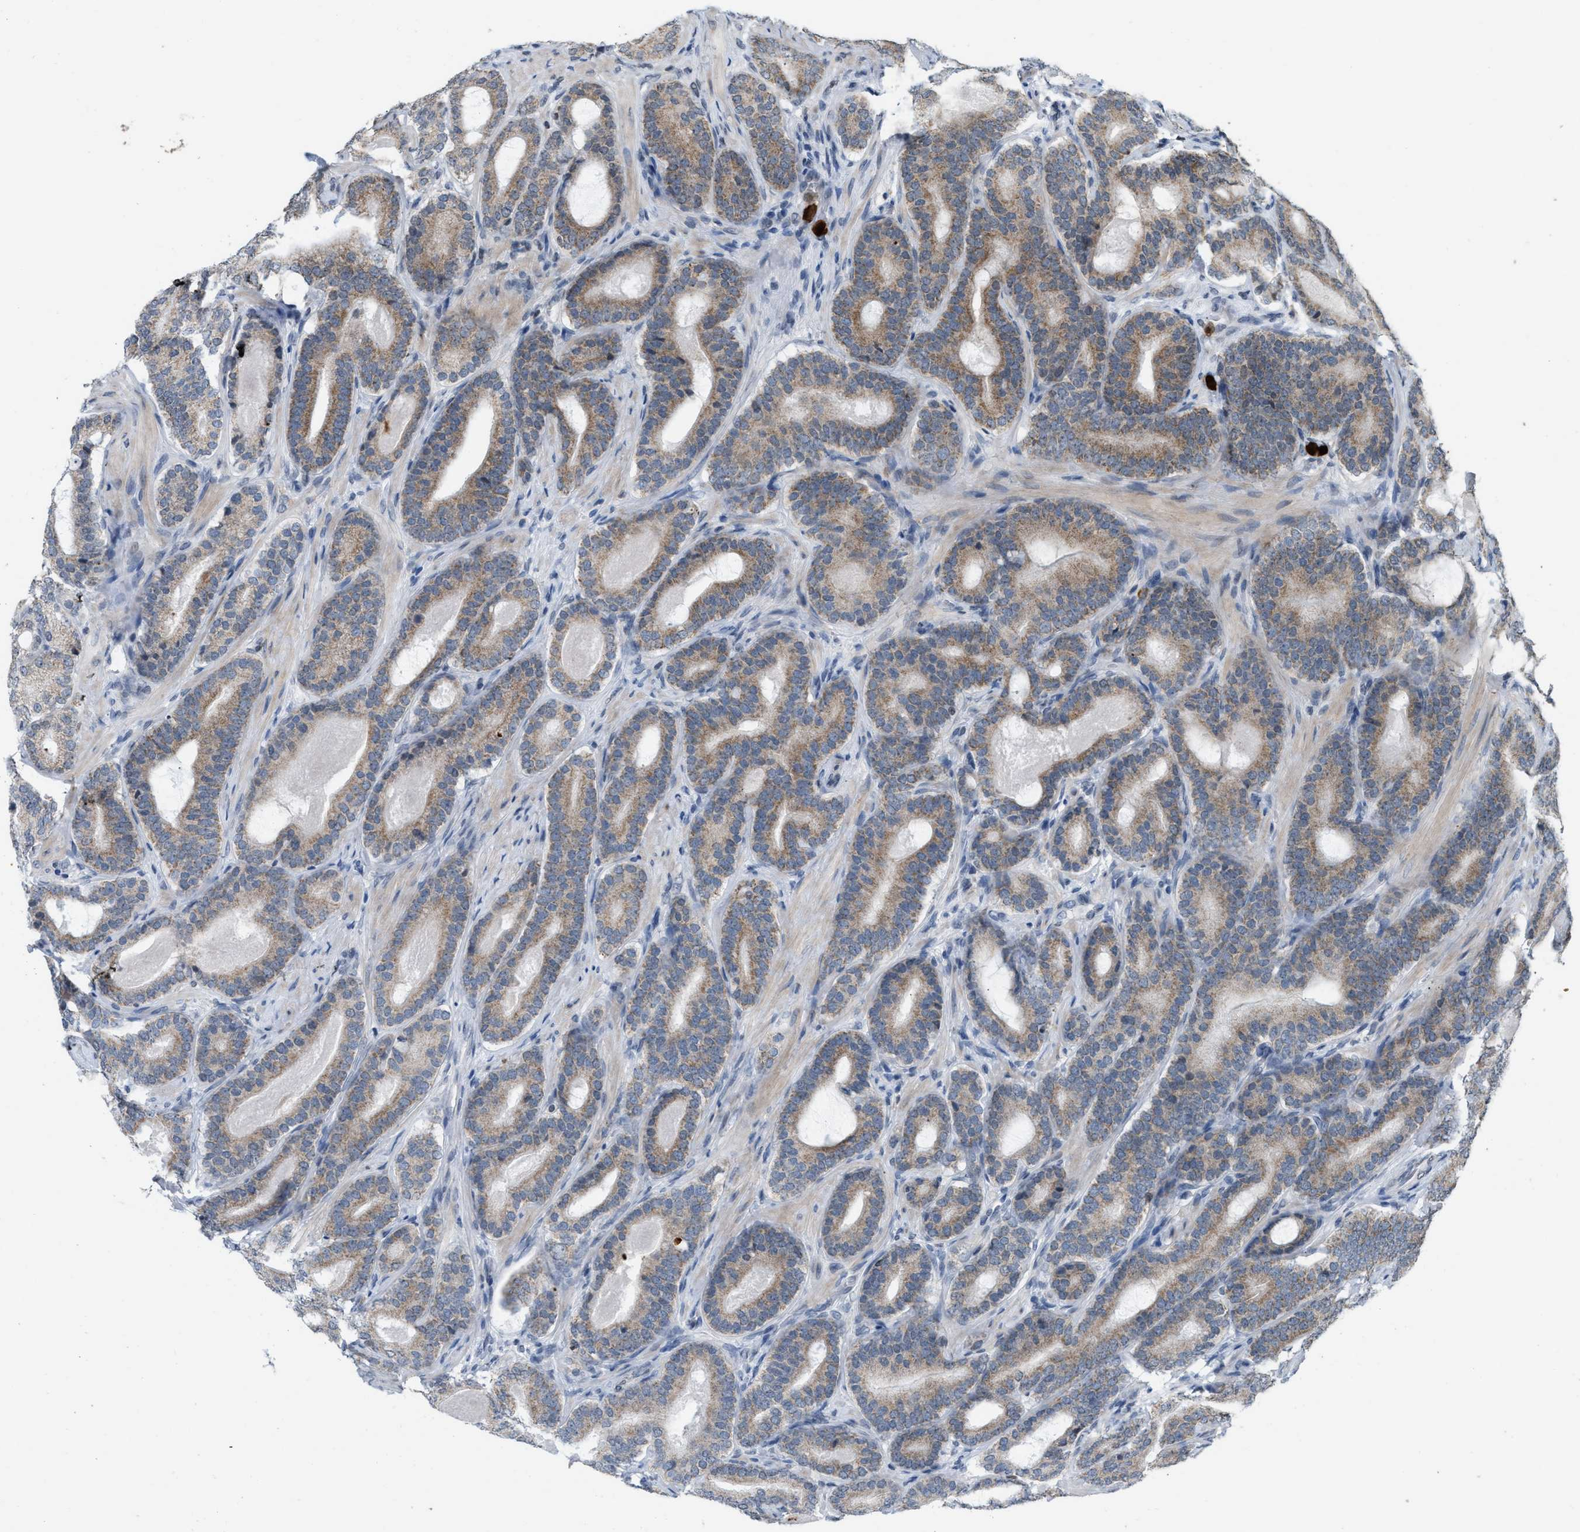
{"staining": {"intensity": "weak", "quantity": ">75%", "location": "cytoplasmic/membranous"}, "tissue": "prostate cancer", "cell_type": "Tumor cells", "image_type": "cancer", "snomed": [{"axis": "morphology", "description": "Adenocarcinoma, High grade"}, {"axis": "topography", "description": "Prostate"}], "caption": "Prostate cancer stained with DAB immunohistochemistry (IHC) reveals low levels of weak cytoplasmic/membranous positivity in about >75% of tumor cells.", "gene": "PRUNE2", "patient": {"sex": "male", "age": 60}}